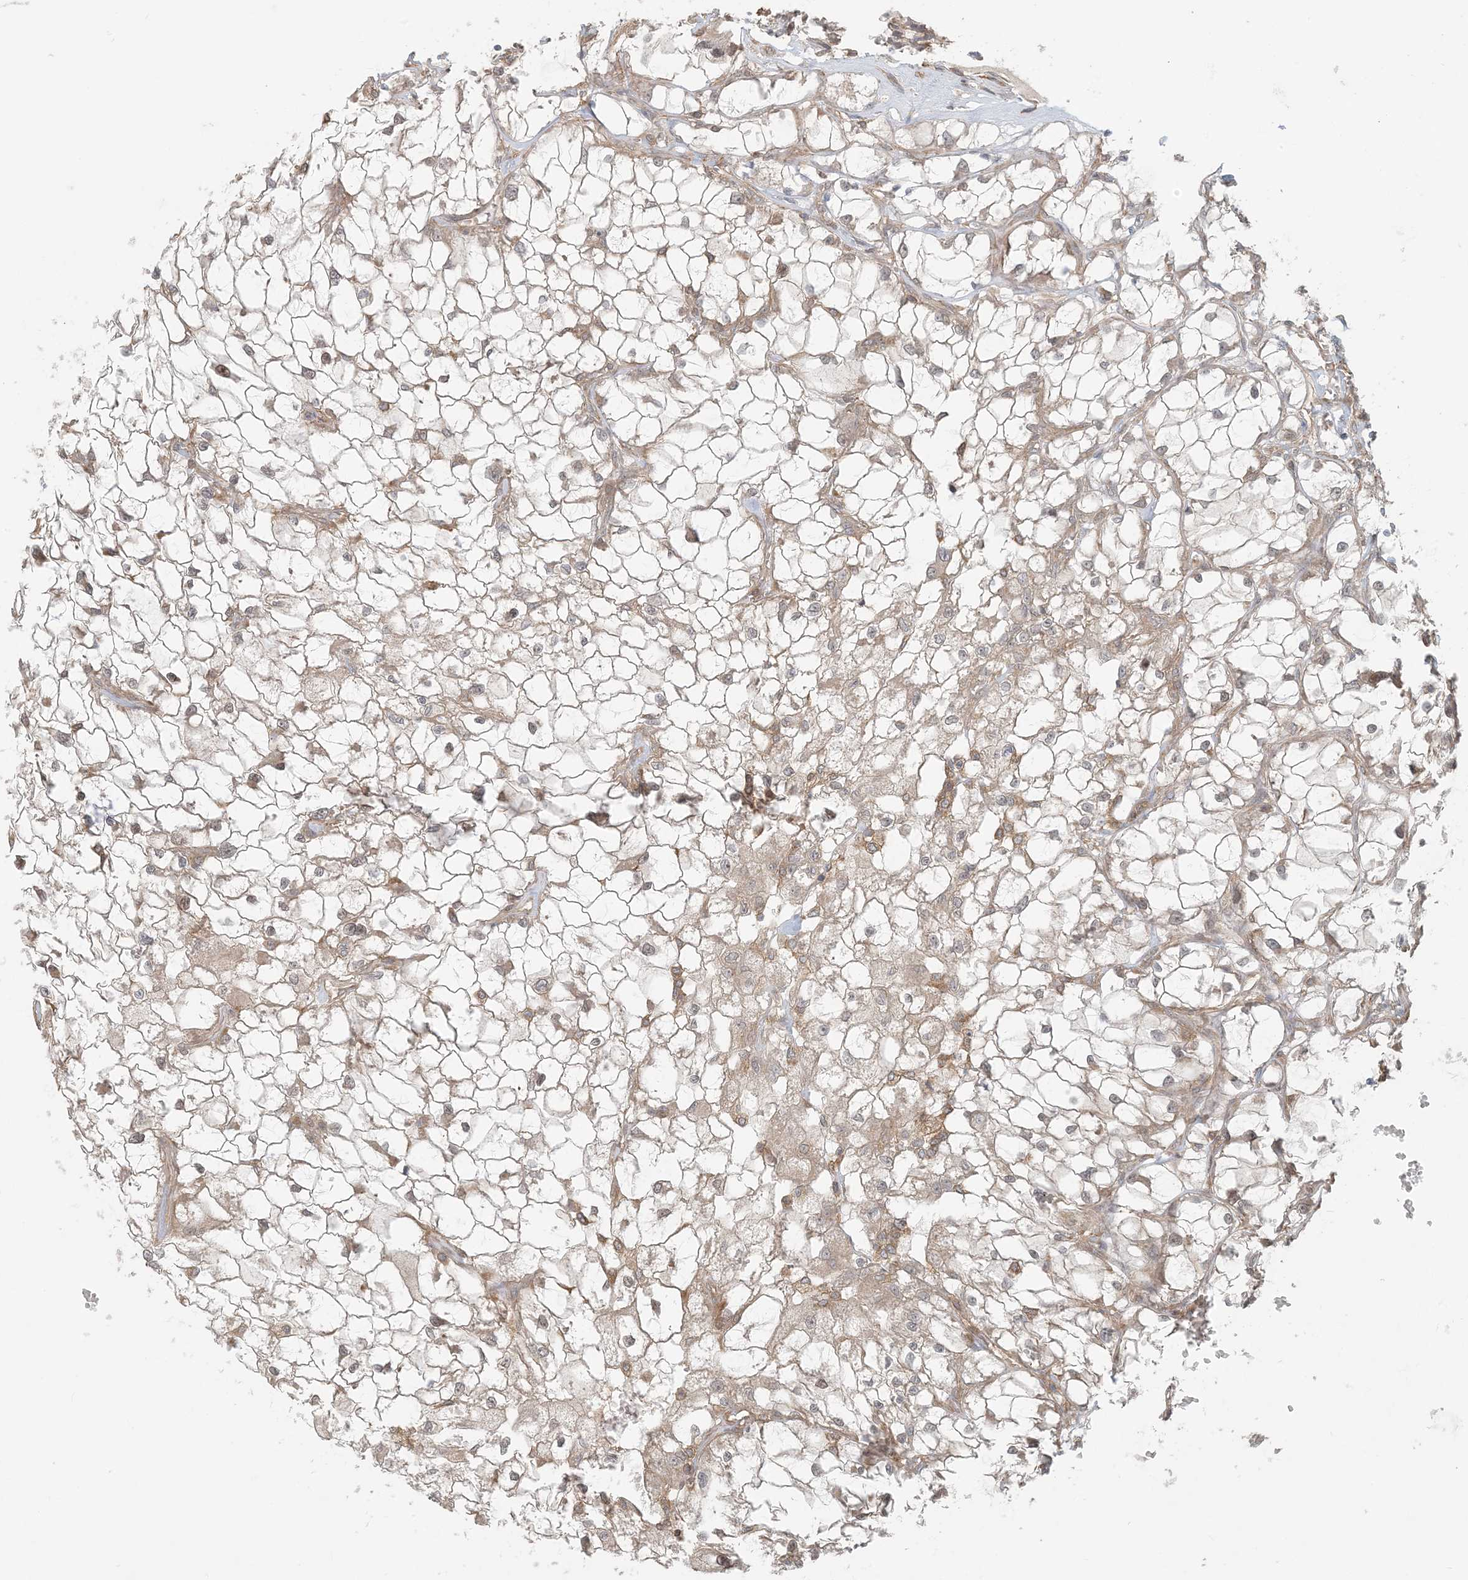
{"staining": {"intensity": "negative", "quantity": "none", "location": "none"}, "tissue": "renal cancer", "cell_type": "Tumor cells", "image_type": "cancer", "snomed": [{"axis": "morphology", "description": "Adenocarcinoma, NOS"}, {"axis": "topography", "description": "Kidney"}], "caption": "The histopathology image shows no staining of tumor cells in renal cancer.", "gene": "OBI1", "patient": {"sex": "female", "age": 69}}